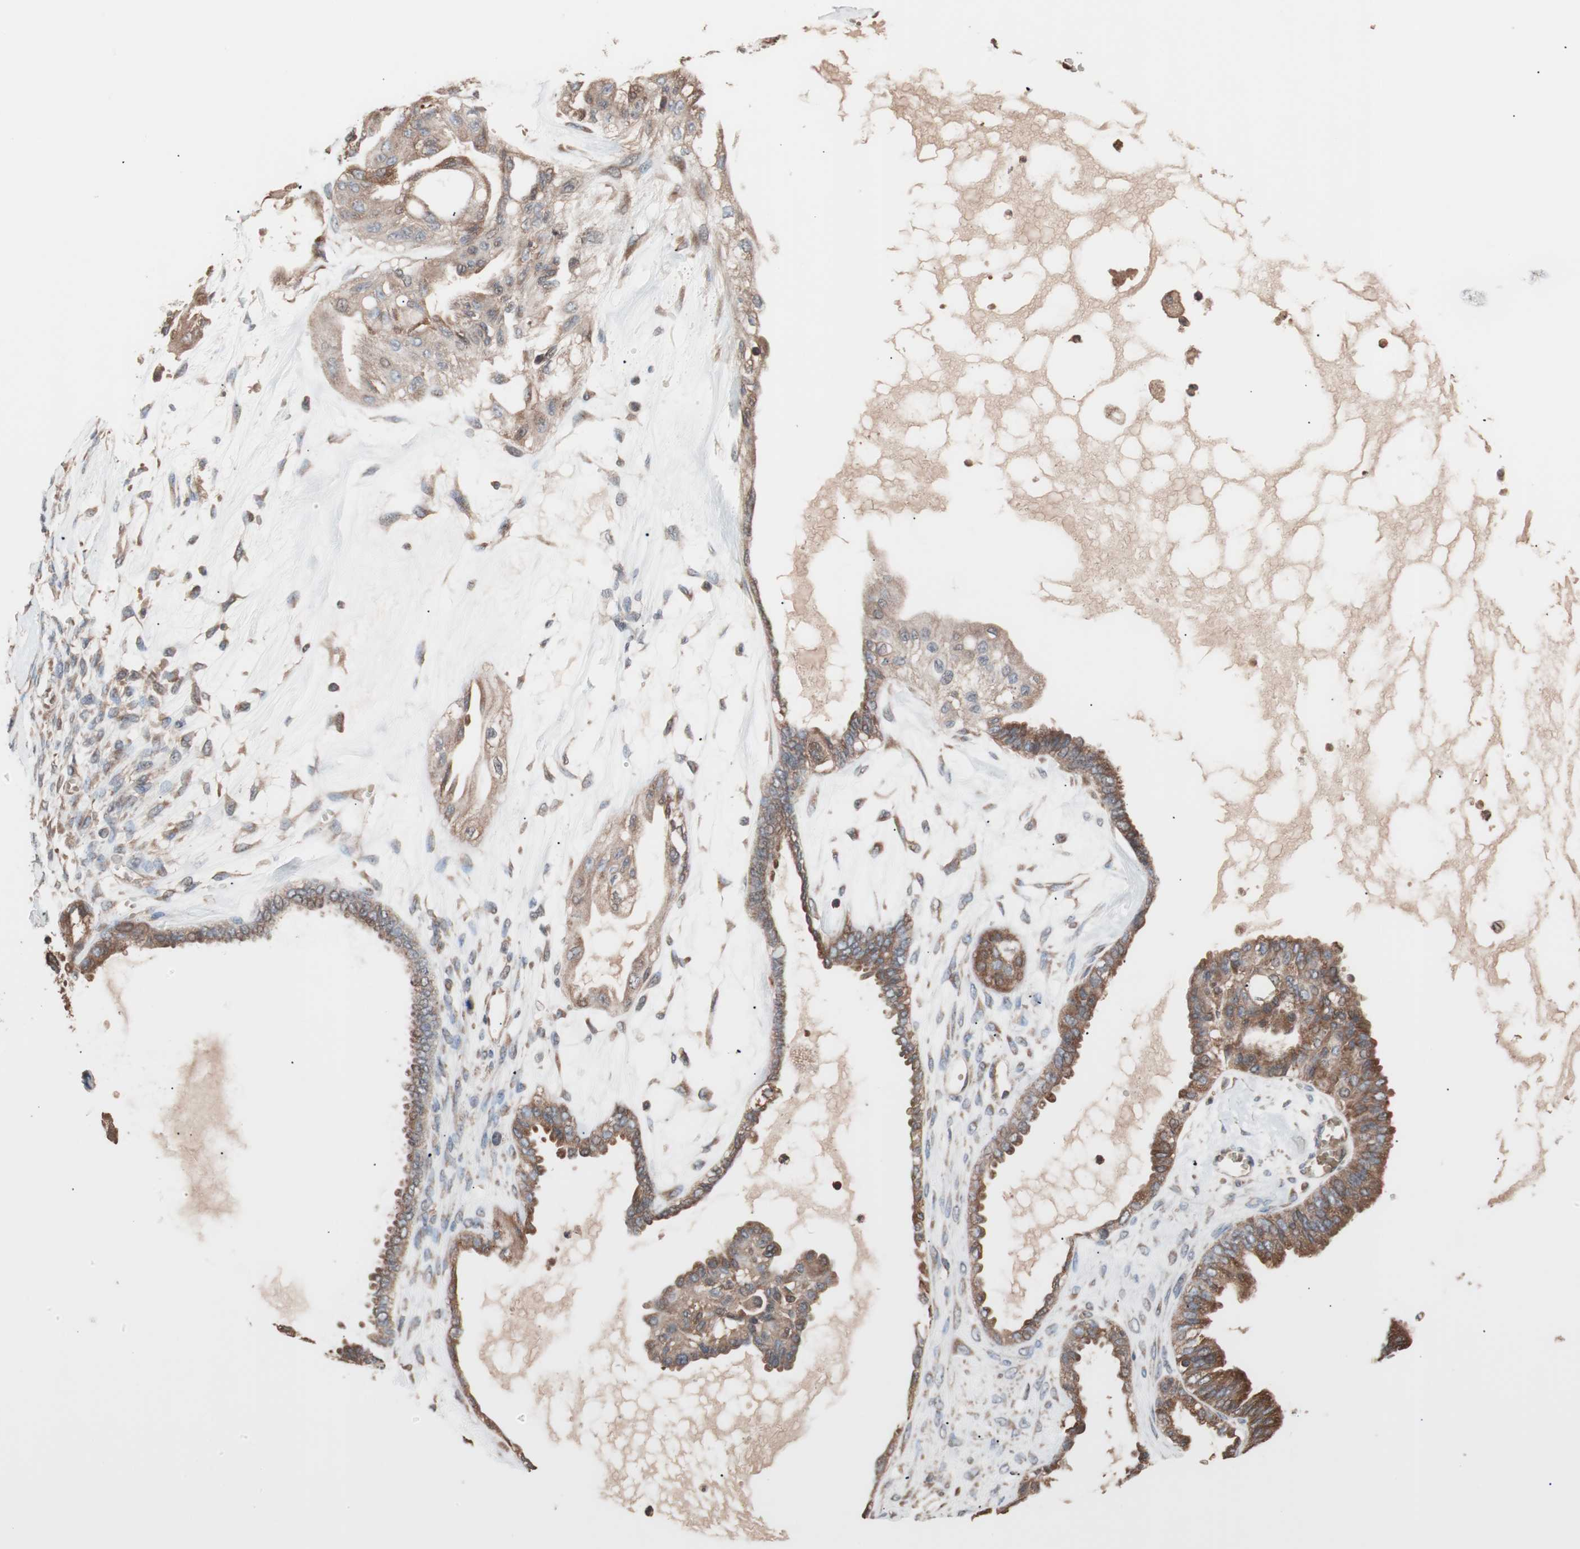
{"staining": {"intensity": "moderate", "quantity": ">75%", "location": "cytoplasmic/membranous"}, "tissue": "ovarian cancer", "cell_type": "Tumor cells", "image_type": "cancer", "snomed": [{"axis": "morphology", "description": "Carcinoma, NOS"}, {"axis": "morphology", "description": "Carcinoma, endometroid"}, {"axis": "topography", "description": "Ovary"}], "caption": "Immunohistochemistry photomicrograph of ovarian cancer (endometroid carcinoma) stained for a protein (brown), which reveals medium levels of moderate cytoplasmic/membranous staining in about >75% of tumor cells.", "gene": "GLYCTK", "patient": {"sex": "female", "age": 50}}